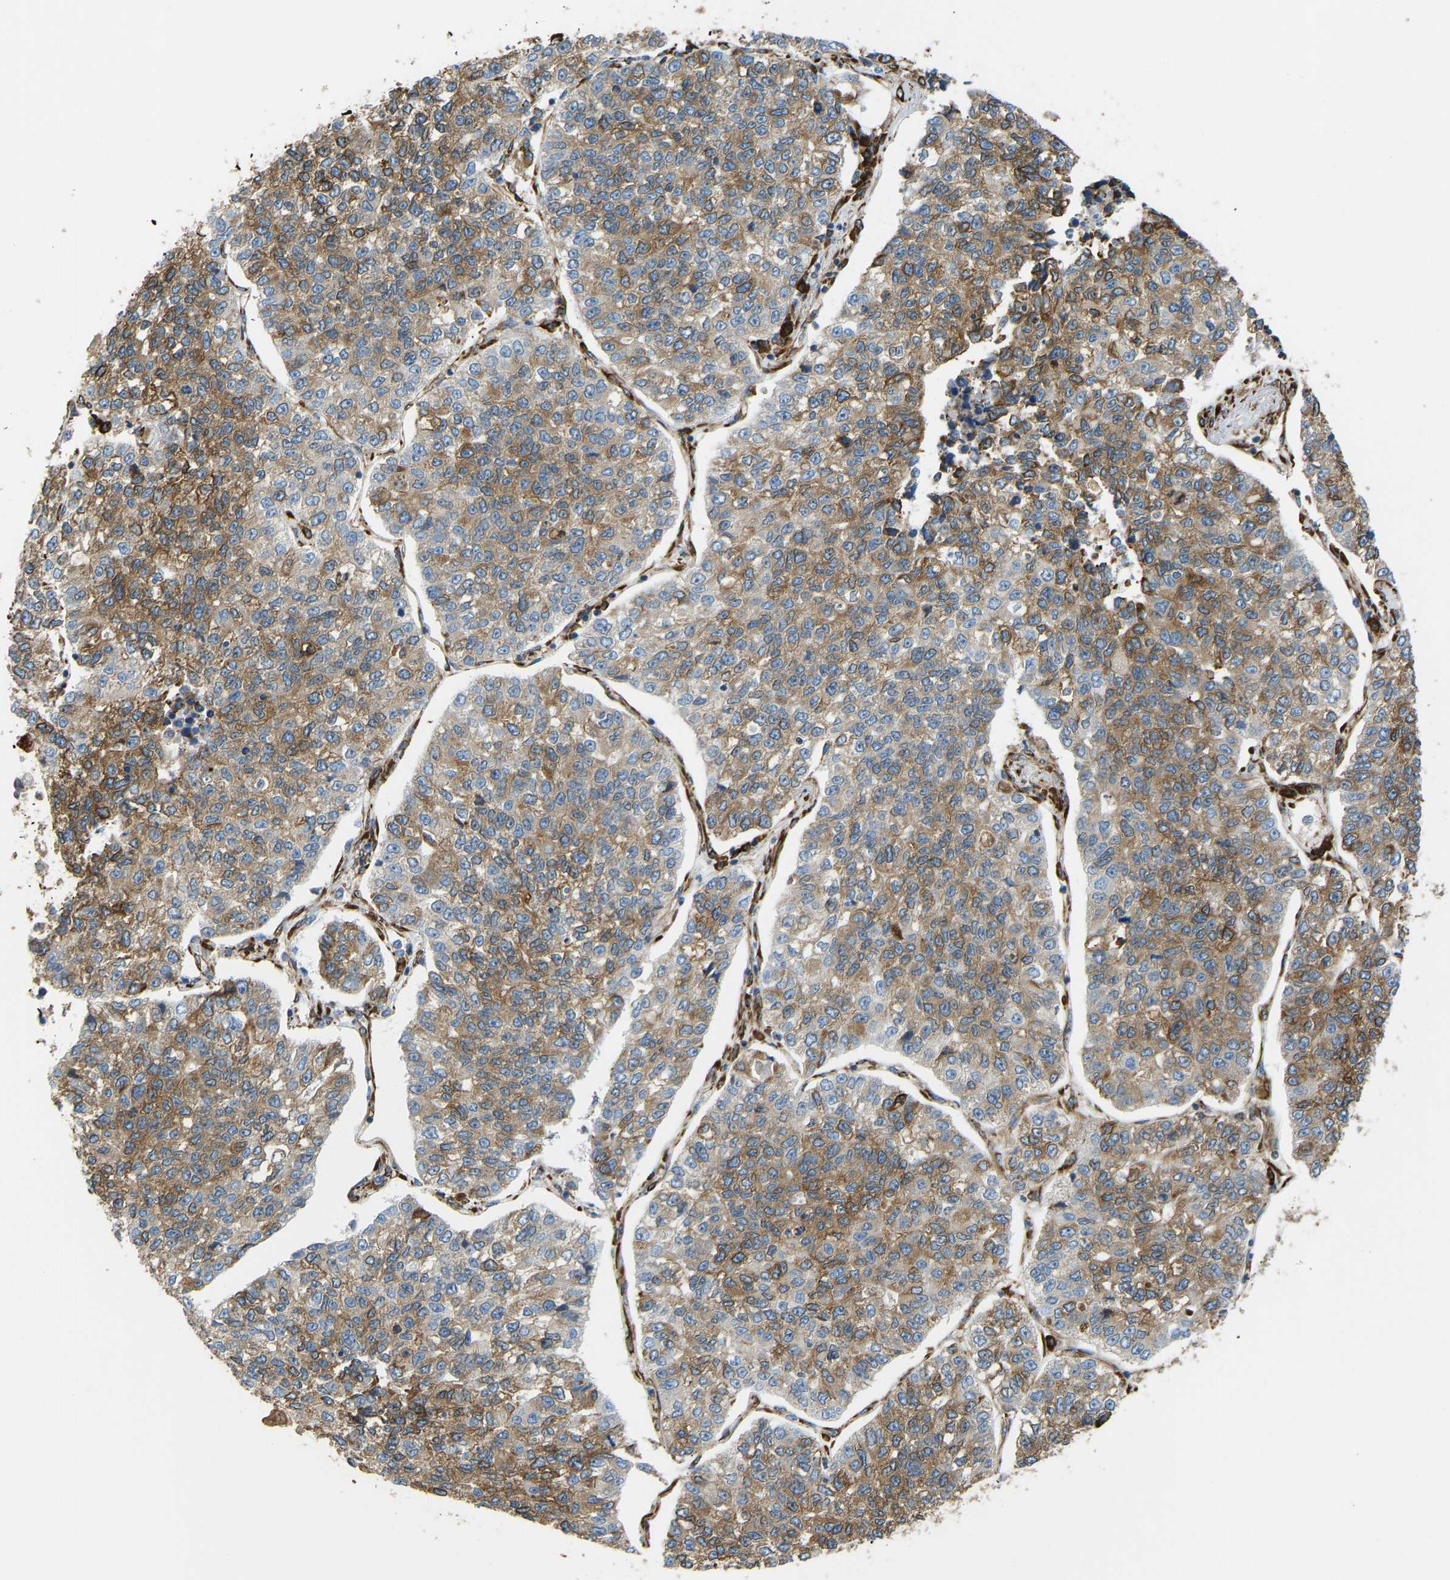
{"staining": {"intensity": "moderate", "quantity": ">75%", "location": "cytoplasmic/membranous"}, "tissue": "lung cancer", "cell_type": "Tumor cells", "image_type": "cancer", "snomed": [{"axis": "morphology", "description": "Adenocarcinoma, NOS"}, {"axis": "topography", "description": "Lung"}], "caption": "IHC histopathology image of neoplastic tissue: human lung cancer stained using IHC demonstrates medium levels of moderate protein expression localized specifically in the cytoplasmic/membranous of tumor cells, appearing as a cytoplasmic/membranous brown color.", "gene": "BEX3", "patient": {"sex": "male", "age": 49}}